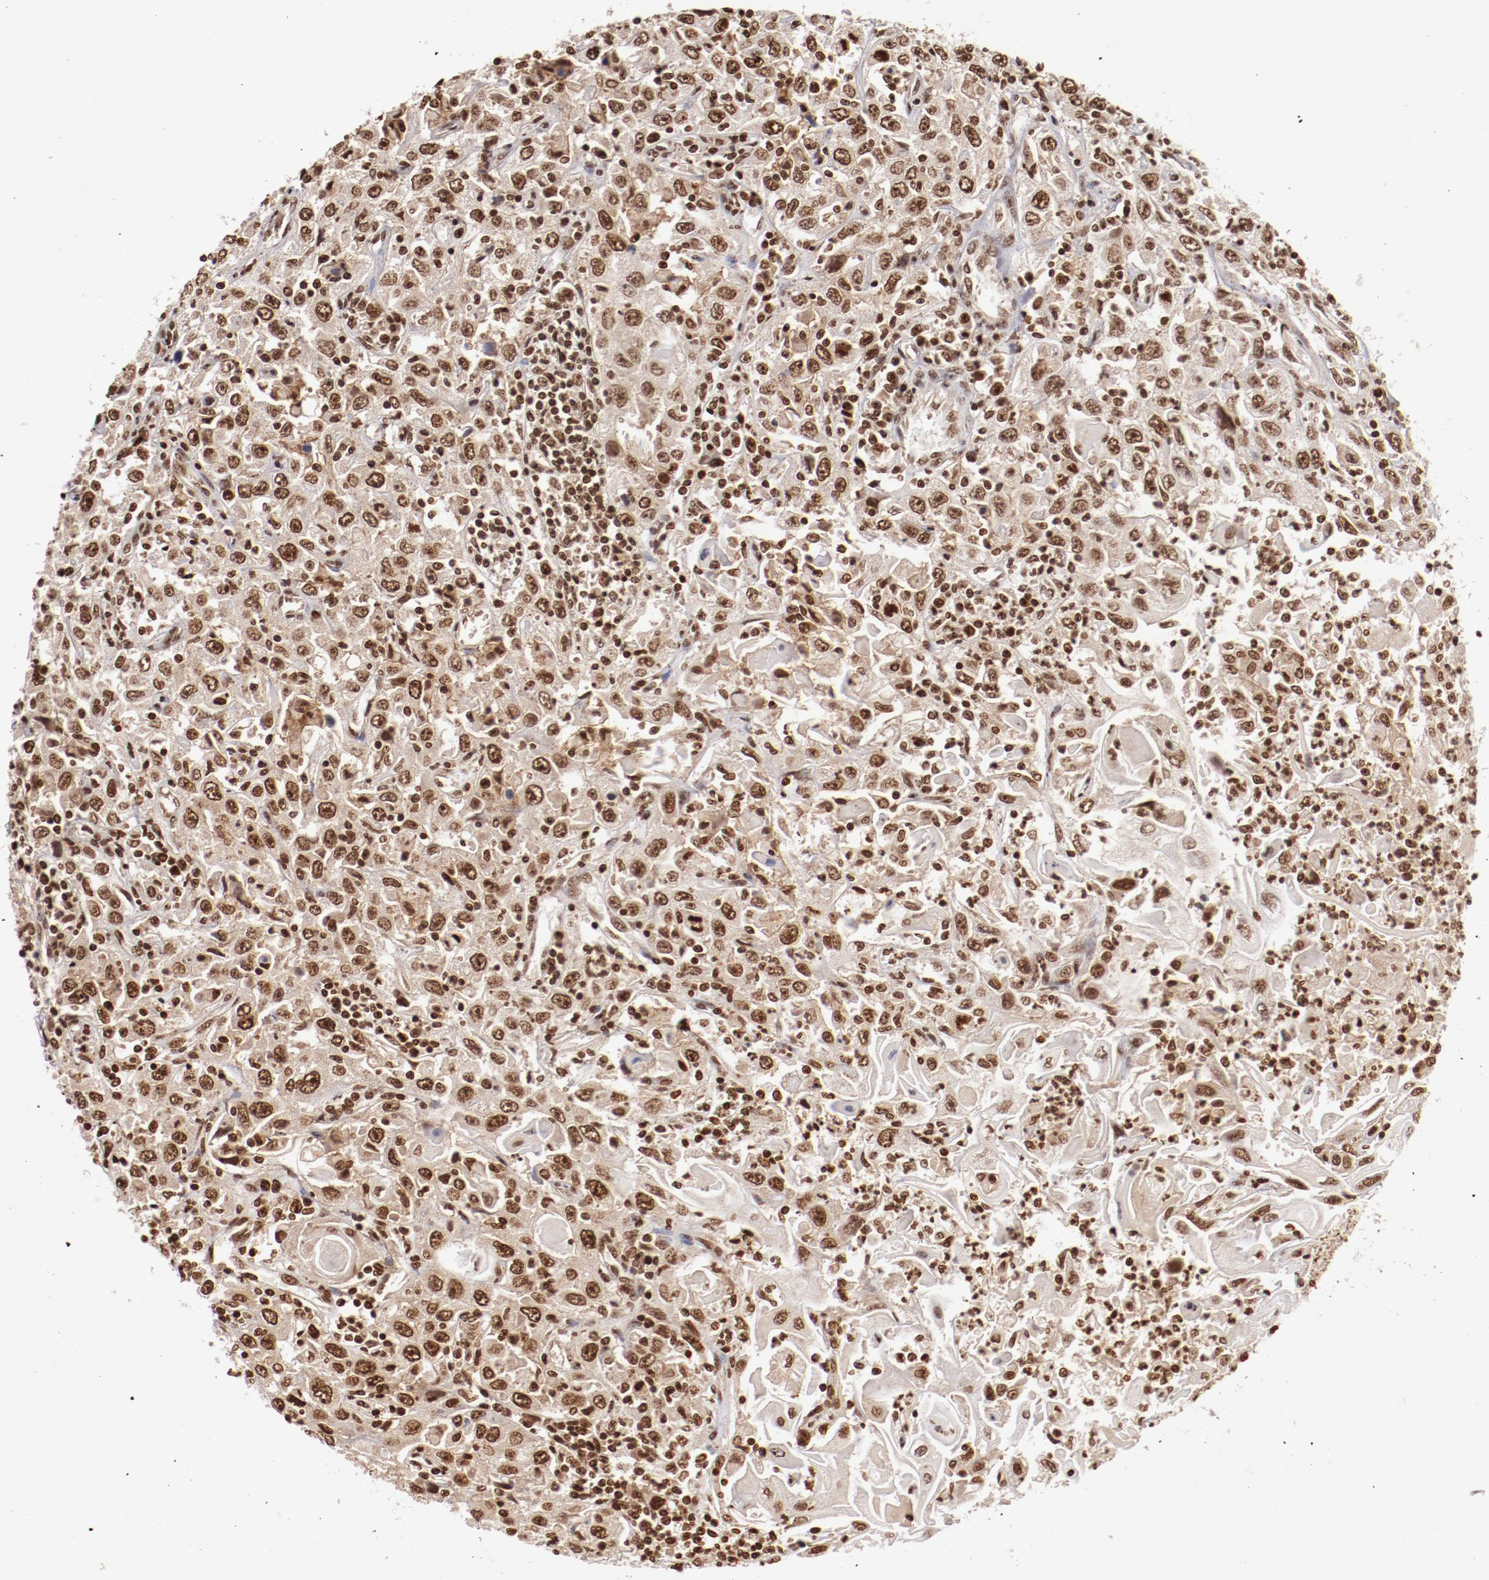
{"staining": {"intensity": "moderate", "quantity": ">75%", "location": "nuclear"}, "tissue": "head and neck cancer", "cell_type": "Tumor cells", "image_type": "cancer", "snomed": [{"axis": "morphology", "description": "Squamous cell carcinoma, NOS"}, {"axis": "topography", "description": "Oral tissue"}, {"axis": "topography", "description": "Head-Neck"}], "caption": "Immunohistochemical staining of head and neck cancer exhibits medium levels of moderate nuclear protein expression in approximately >75% of tumor cells. The protein of interest is stained brown, and the nuclei are stained in blue (DAB IHC with brightfield microscopy, high magnification).", "gene": "ABL2", "patient": {"sex": "female", "age": 76}}